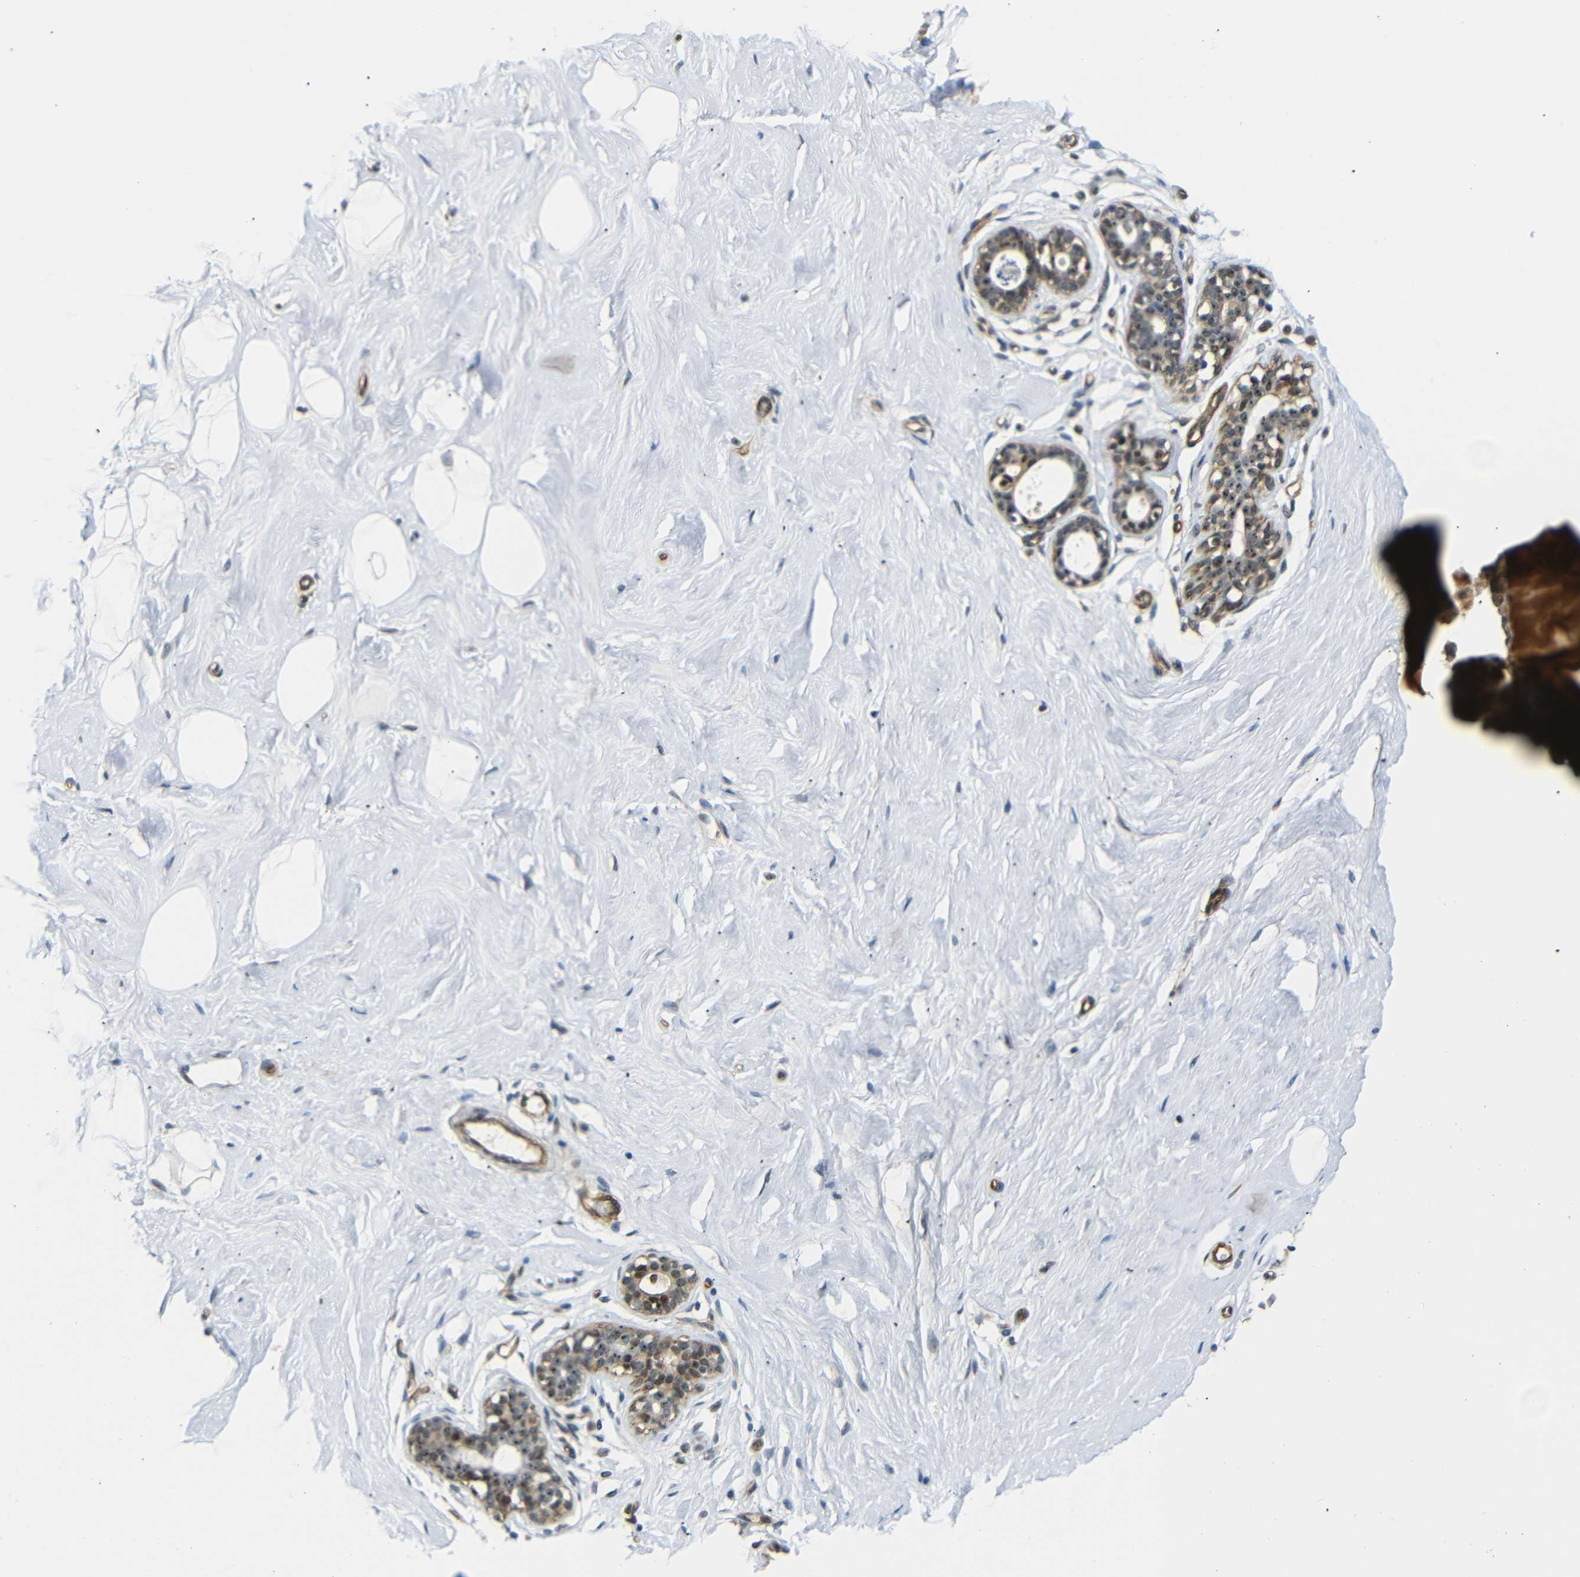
{"staining": {"intensity": "negative", "quantity": "none", "location": "none"}, "tissue": "breast", "cell_type": "Adipocytes", "image_type": "normal", "snomed": [{"axis": "morphology", "description": "Normal tissue, NOS"}, {"axis": "topography", "description": "Breast"}], "caption": "A photomicrograph of human breast is negative for staining in adipocytes. (DAB immunohistochemistry visualized using brightfield microscopy, high magnification).", "gene": "PARN", "patient": {"sex": "female", "age": 23}}